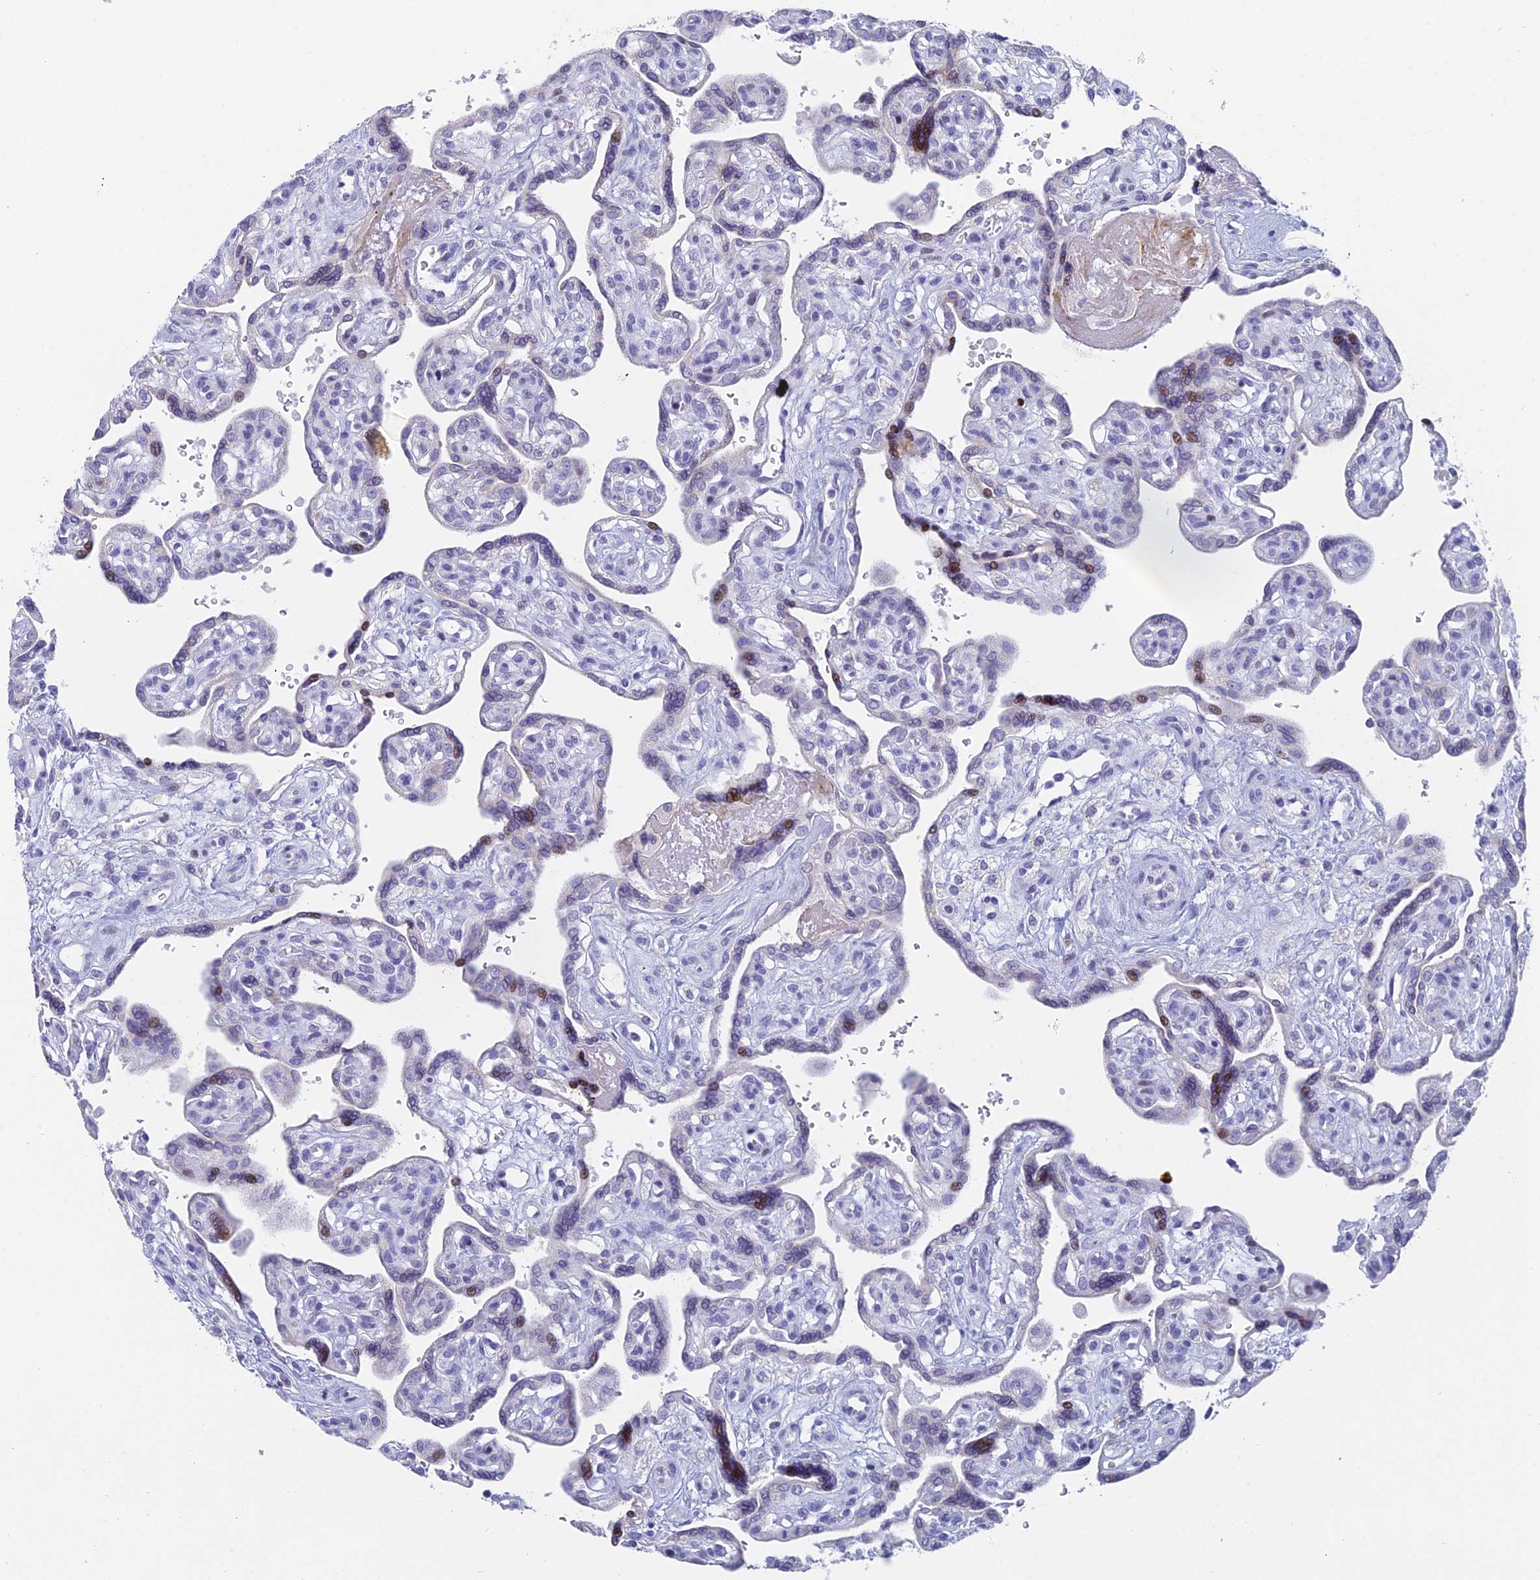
{"staining": {"intensity": "strong", "quantity": "<25%", "location": "nuclear"}, "tissue": "placenta", "cell_type": "Trophoblastic cells", "image_type": "normal", "snomed": [{"axis": "morphology", "description": "Normal tissue, NOS"}, {"axis": "topography", "description": "Placenta"}], "caption": "Trophoblastic cells show medium levels of strong nuclear positivity in about <25% of cells in normal placenta. The protein of interest is shown in brown color, while the nuclei are stained blue.", "gene": "REXO5", "patient": {"sex": "female", "age": 39}}